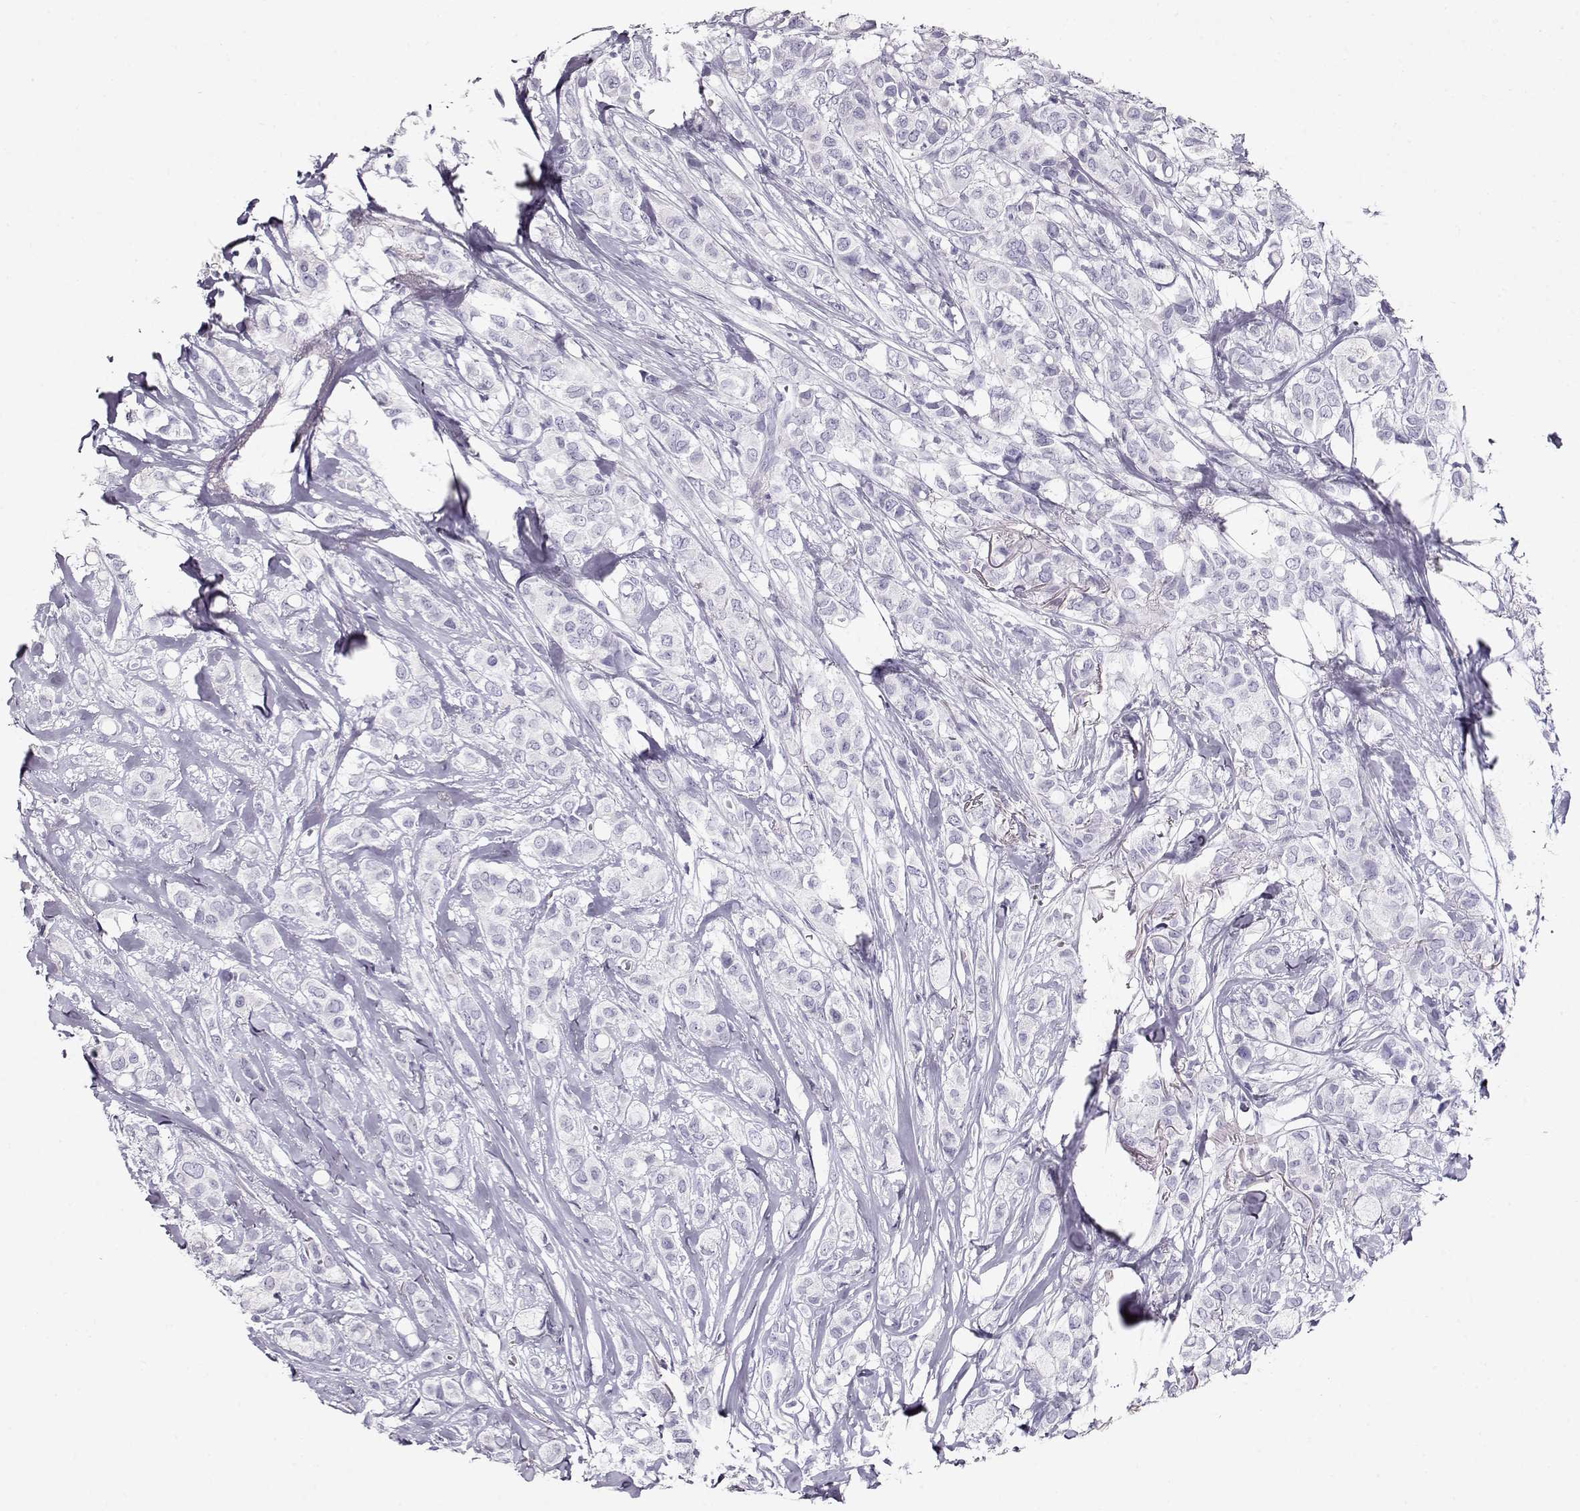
{"staining": {"intensity": "negative", "quantity": "none", "location": "none"}, "tissue": "breast cancer", "cell_type": "Tumor cells", "image_type": "cancer", "snomed": [{"axis": "morphology", "description": "Duct carcinoma"}, {"axis": "topography", "description": "Breast"}], "caption": "Immunohistochemistry of breast cancer (intraductal carcinoma) demonstrates no expression in tumor cells.", "gene": "ACTN2", "patient": {"sex": "female", "age": 85}}